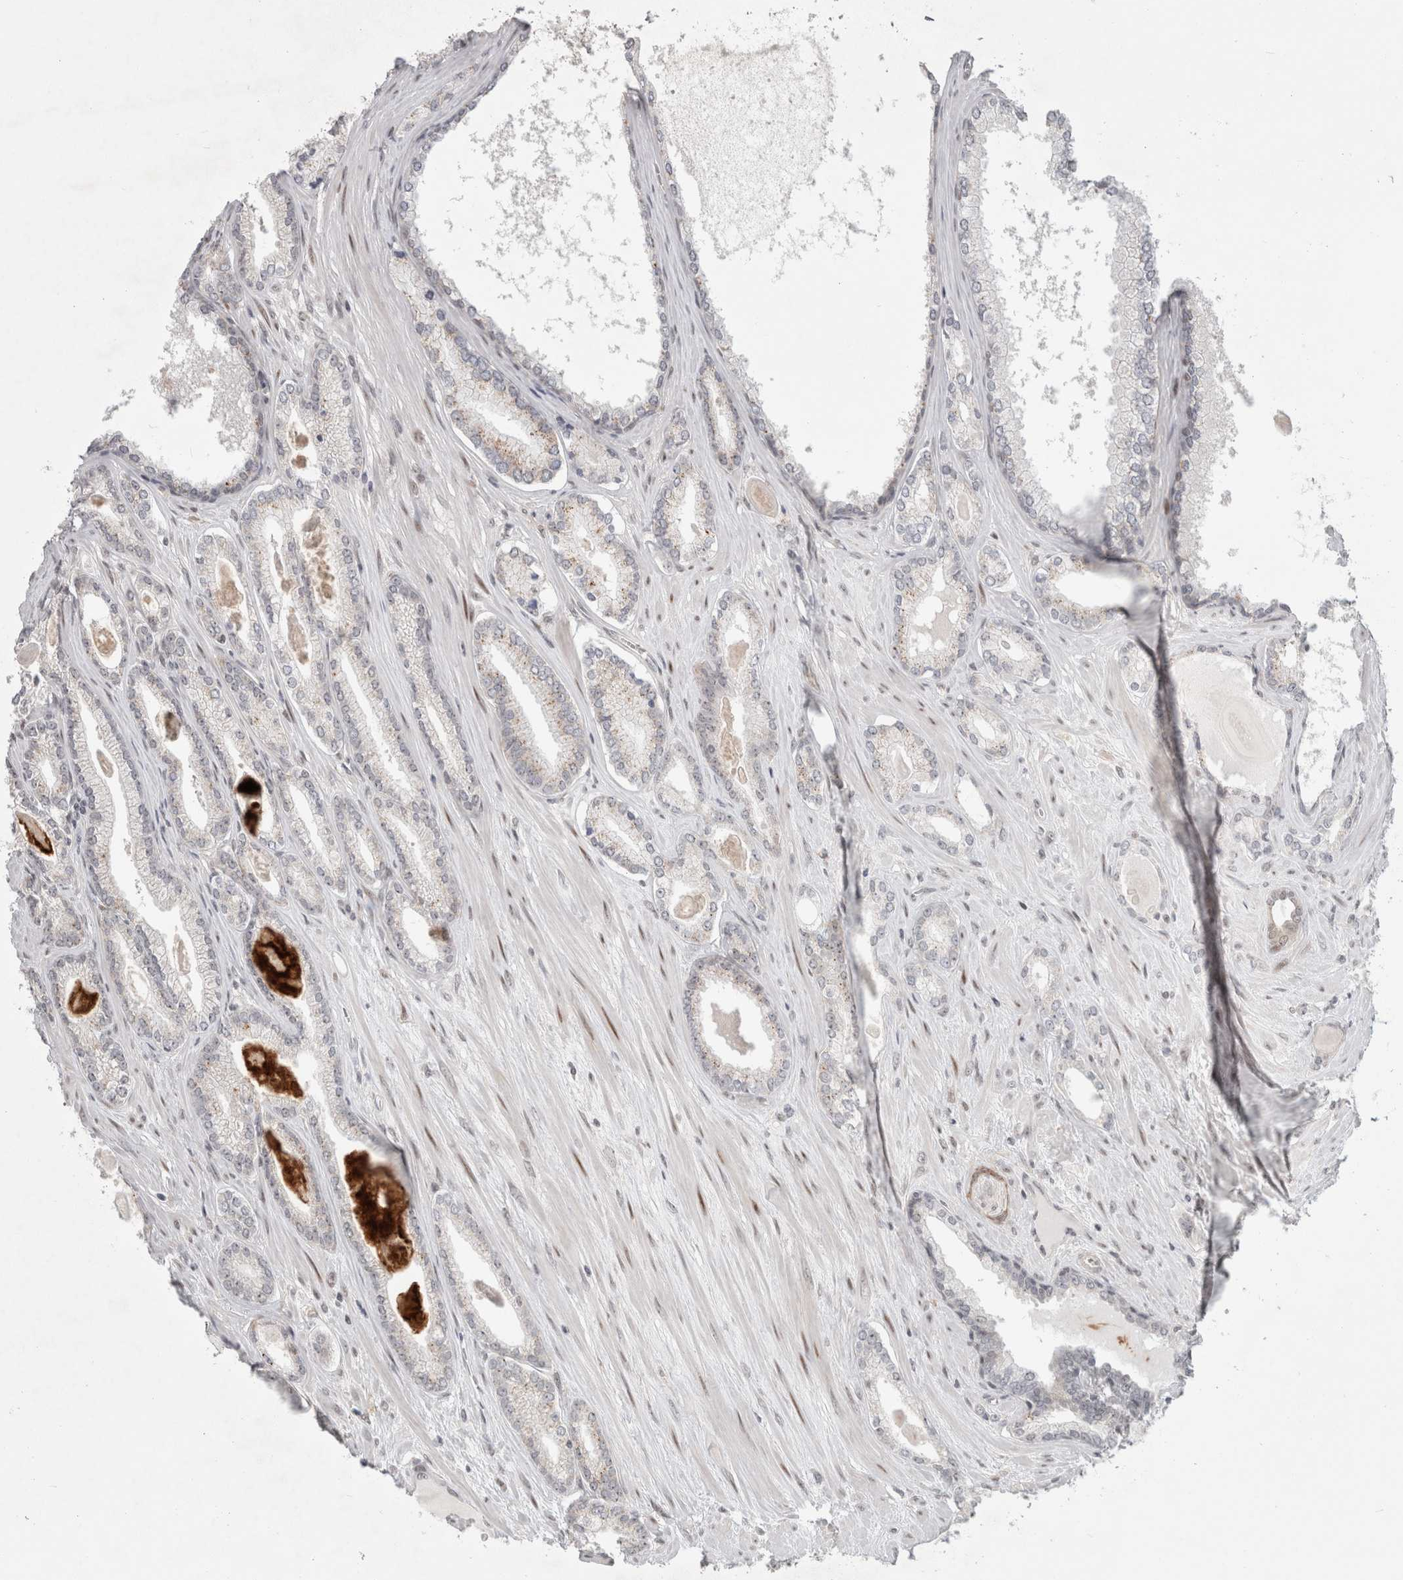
{"staining": {"intensity": "weak", "quantity": "<25%", "location": "cytoplasmic/membranous"}, "tissue": "prostate cancer", "cell_type": "Tumor cells", "image_type": "cancer", "snomed": [{"axis": "morphology", "description": "Adenocarcinoma, Low grade"}, {"axis": "topography", "description": "Prostate"}], "caption": "DAB (3,3'-diaminobenzidine) immunohistochemical staining of prostate low-grade adenocarcinoma reveals no significant expression in tumor cells.", "gene": "SENP6", "patient": {"sex": "male", "age": 70}}